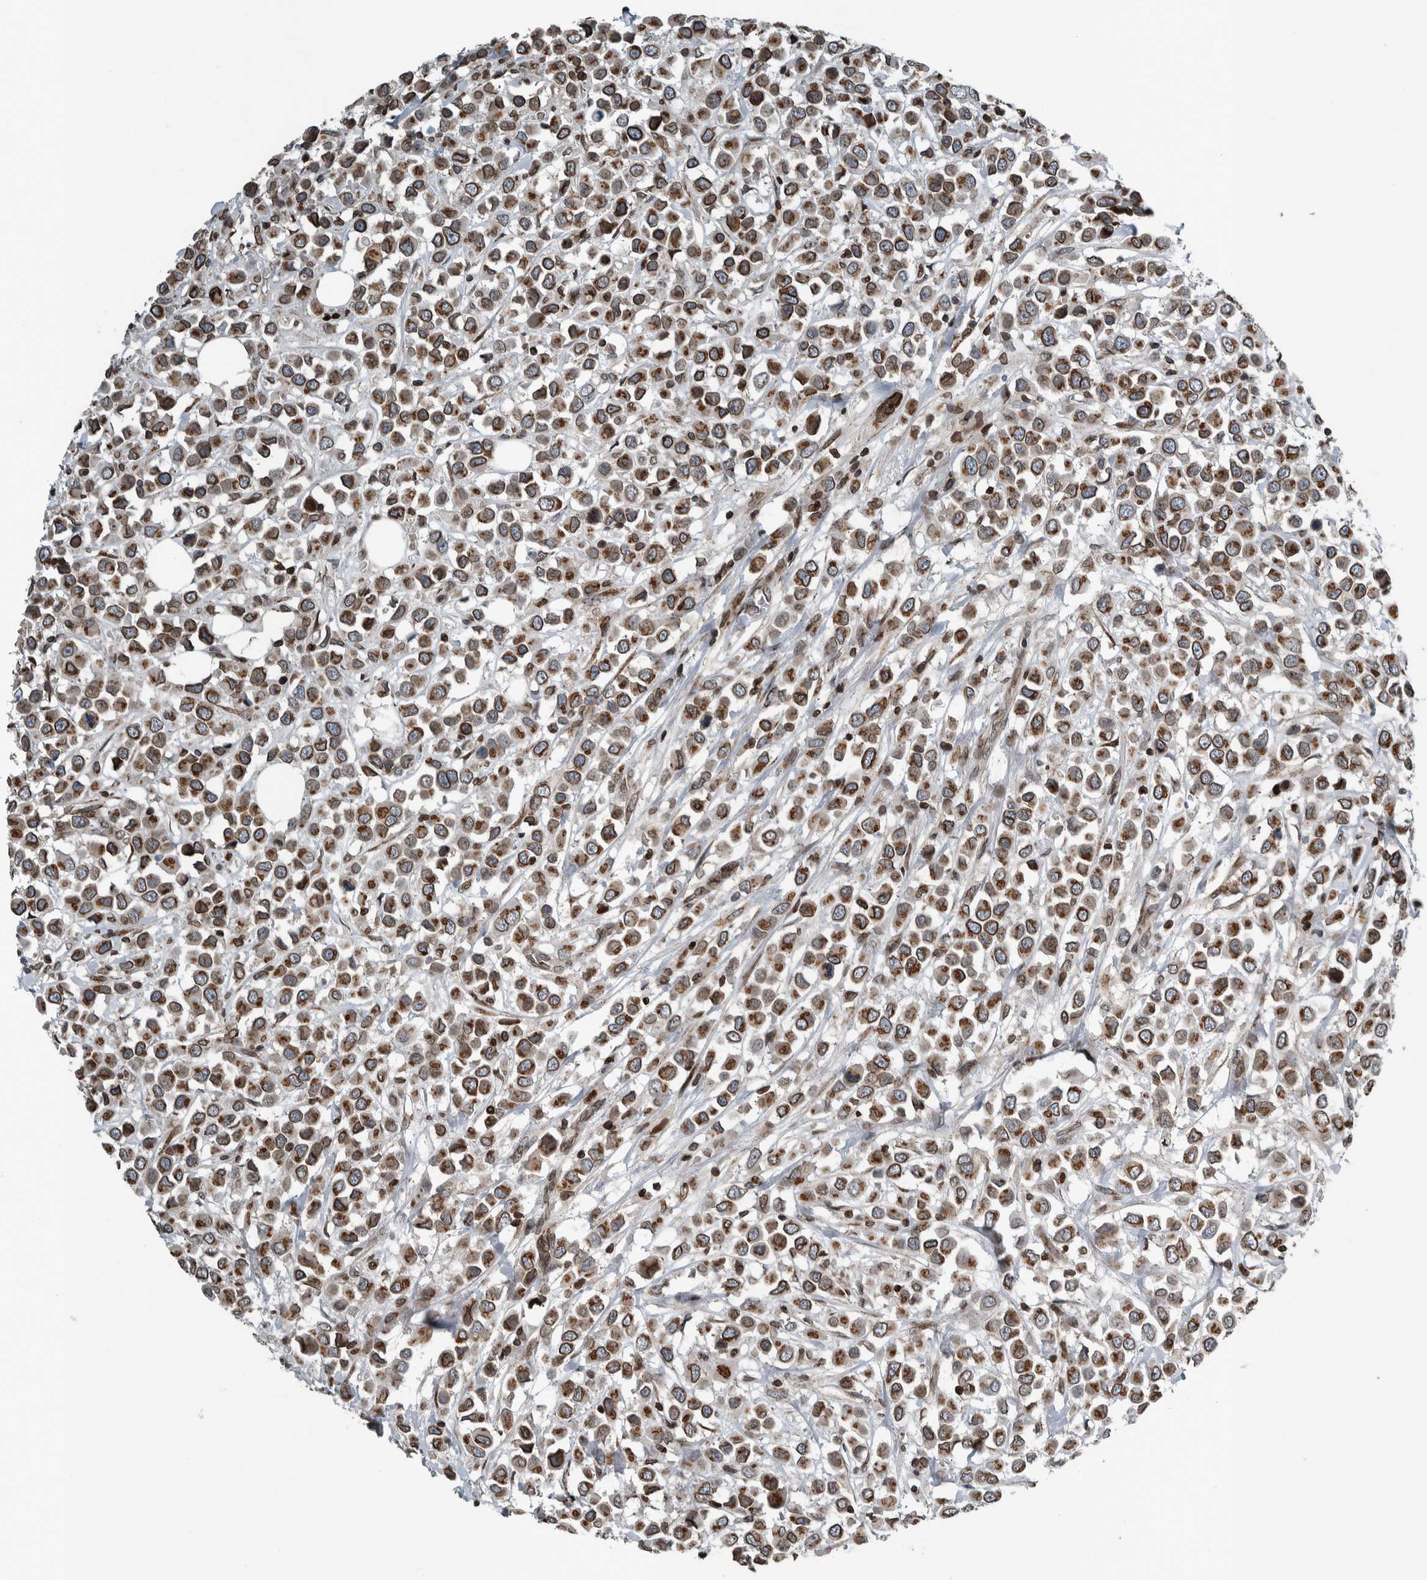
{"staining": {"intensity": "strong", "quantity": ">75%", "location": "cytoplasmic/membranous,nuclear"}, "tissue": "breast cancer", "cell_type": "Tumor cells", "image_type": "cancer", "snomed": [{"axis": "morphology", "description": "Duct carcinoma"}, {"axis": "topography", "description": "Breast"}], "caption": "Human intraductal carcinoma (breast) stained with a protein marker reveals strong staining in tumor cells.", "gene": "FAM135B", "patient": {"sex": "female", "age": 61}}